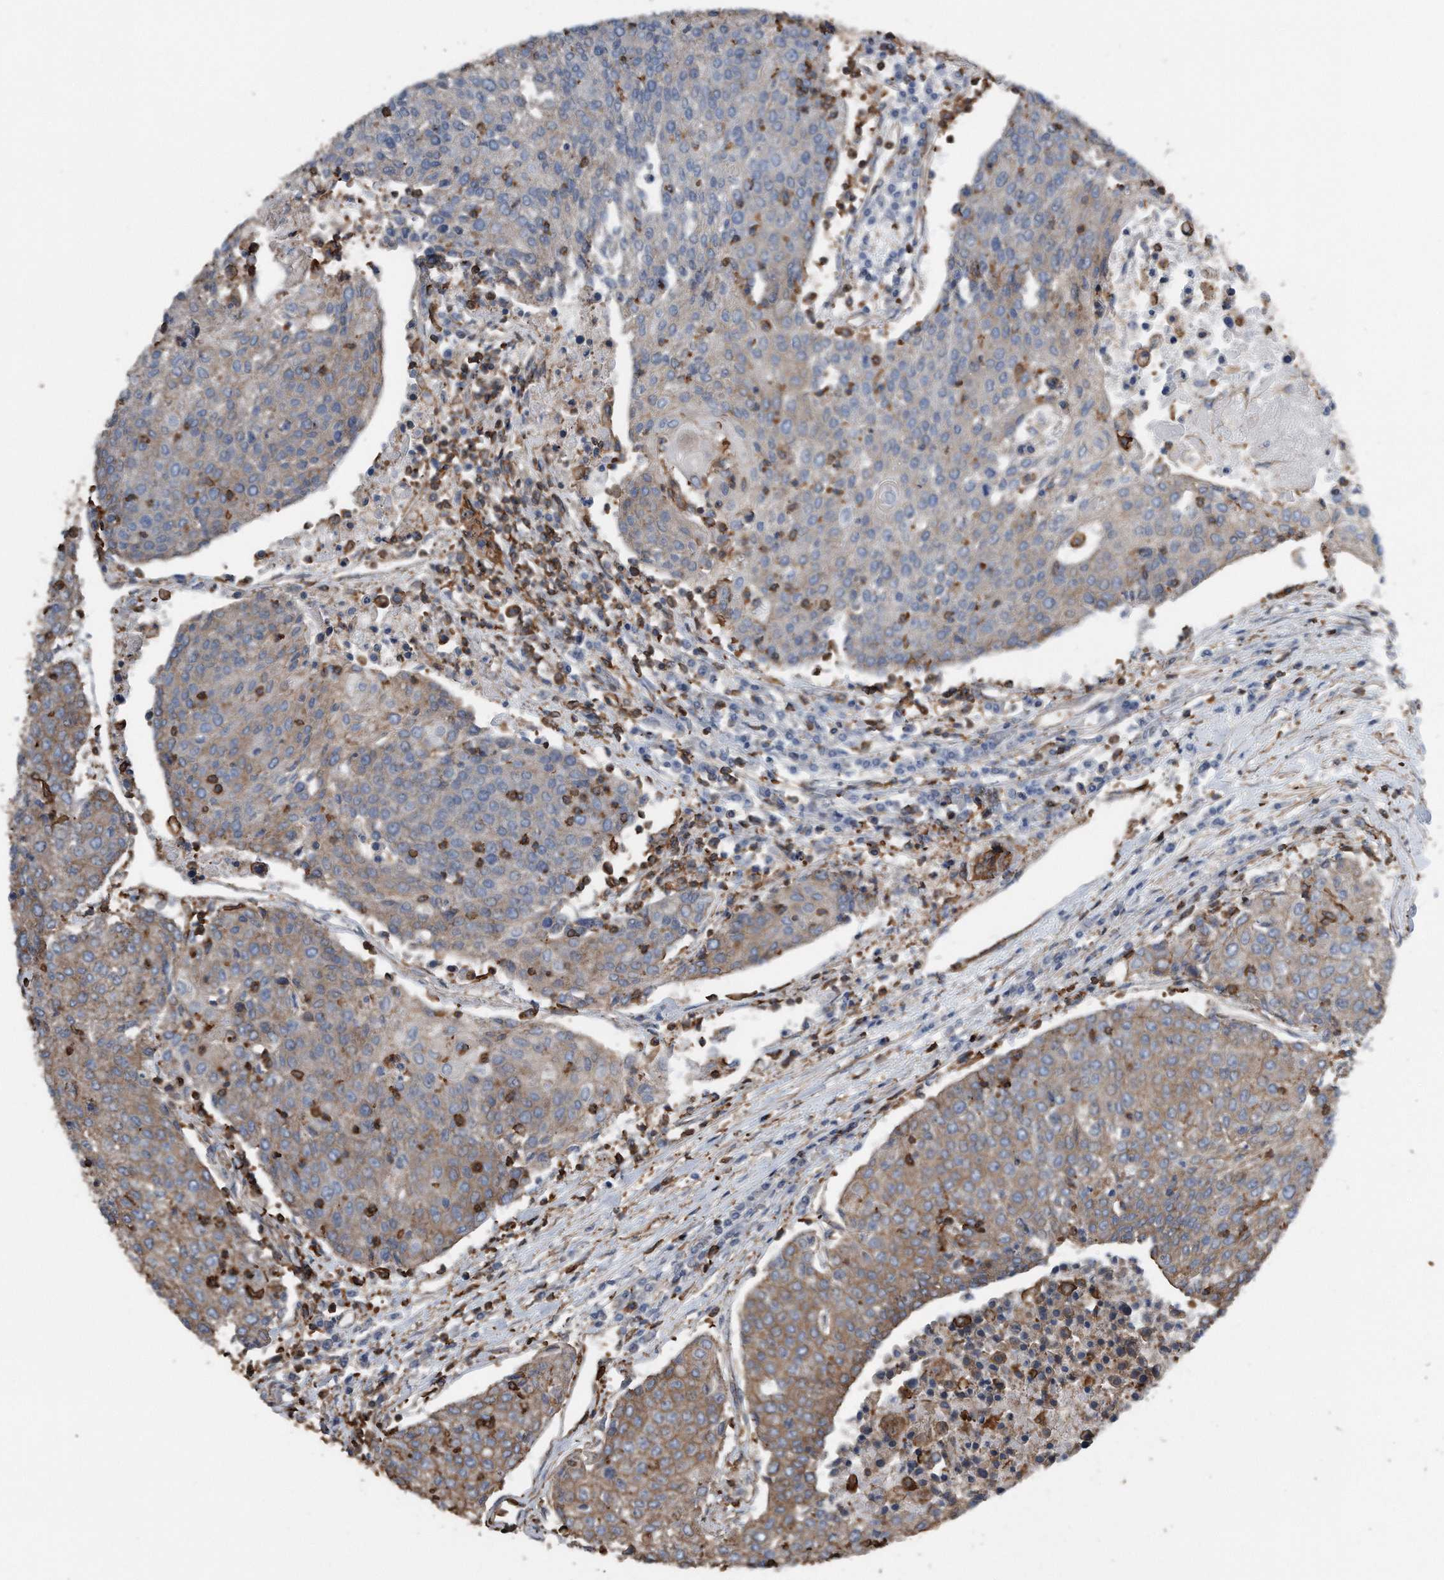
{"staining": {"intensity": "moderate", "quantity": ">75%", "location": "cytoplasmic/membranous"}, "tissue": "urothelial cancer", "cell_type": "Tumor cells", "image_type": "cancer", "snomed": [{"axis": "morphology", "description": "Urothelial carcinoma, High grade"}, {"axis": "topography", "description": "Urinary bladder"}], "caption": "Moderate cytoplasmic/membranous staining is seen in about >75% of tumor cells in urothelial cancer.", "gene": "RSPO3", "patient": {"sex": "female", "age": 85}}